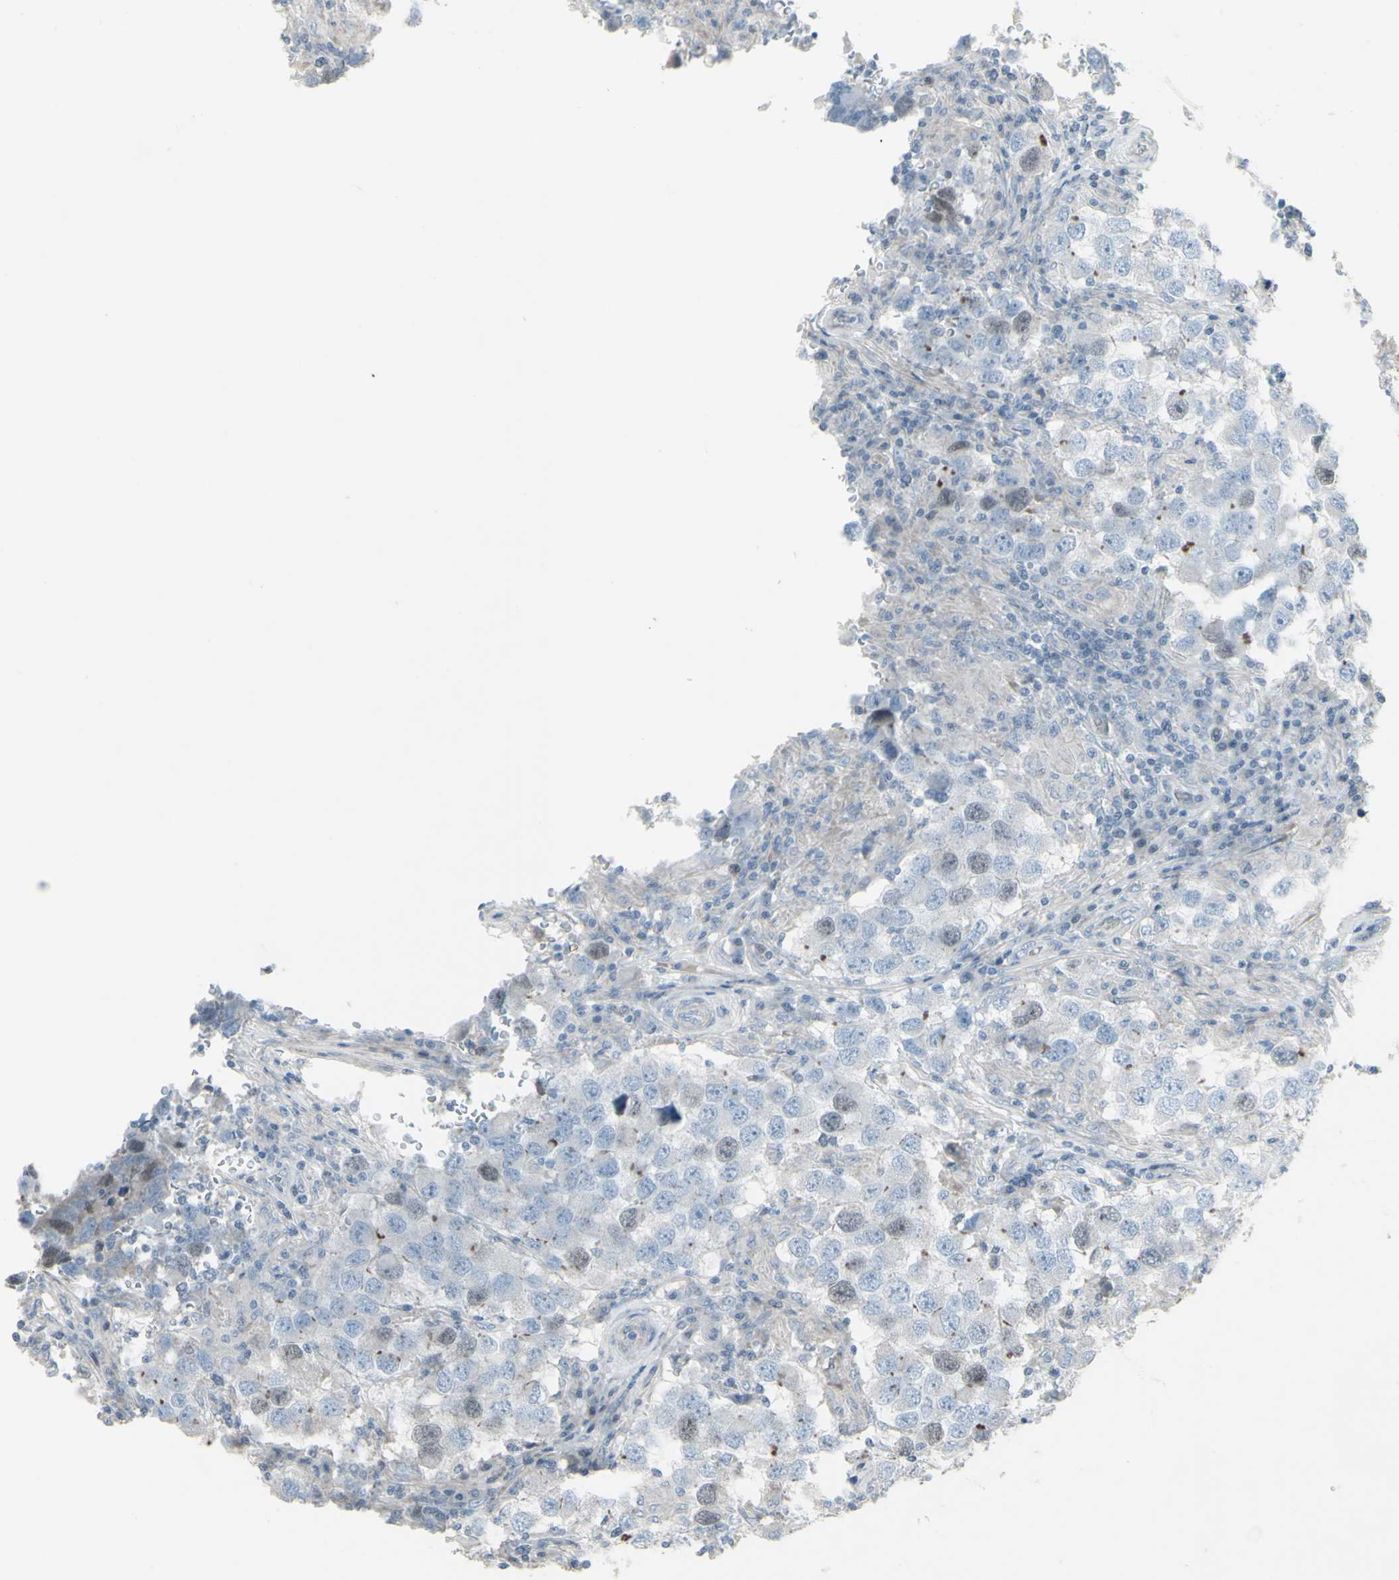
{"staining": {"intensity": "weak", "quantity": "<25%", "location": "nuclear"}, "tissue": "testis cancer", "cell_type": "Tumor cells", "image_type": "cancer", "snomed": [{"axis": "morphology", "description": "Carcinoma, Embryonal, NOS"}, {"axis": "topography", "description": "Testis"}], "caption": "High power microscopy image of an immunohistochemistry micrograph of testis cancer, revealing no significant positivity in tumor cells.", "gene": "GMNN", "patient": {"sex": "male", "age": 21}}